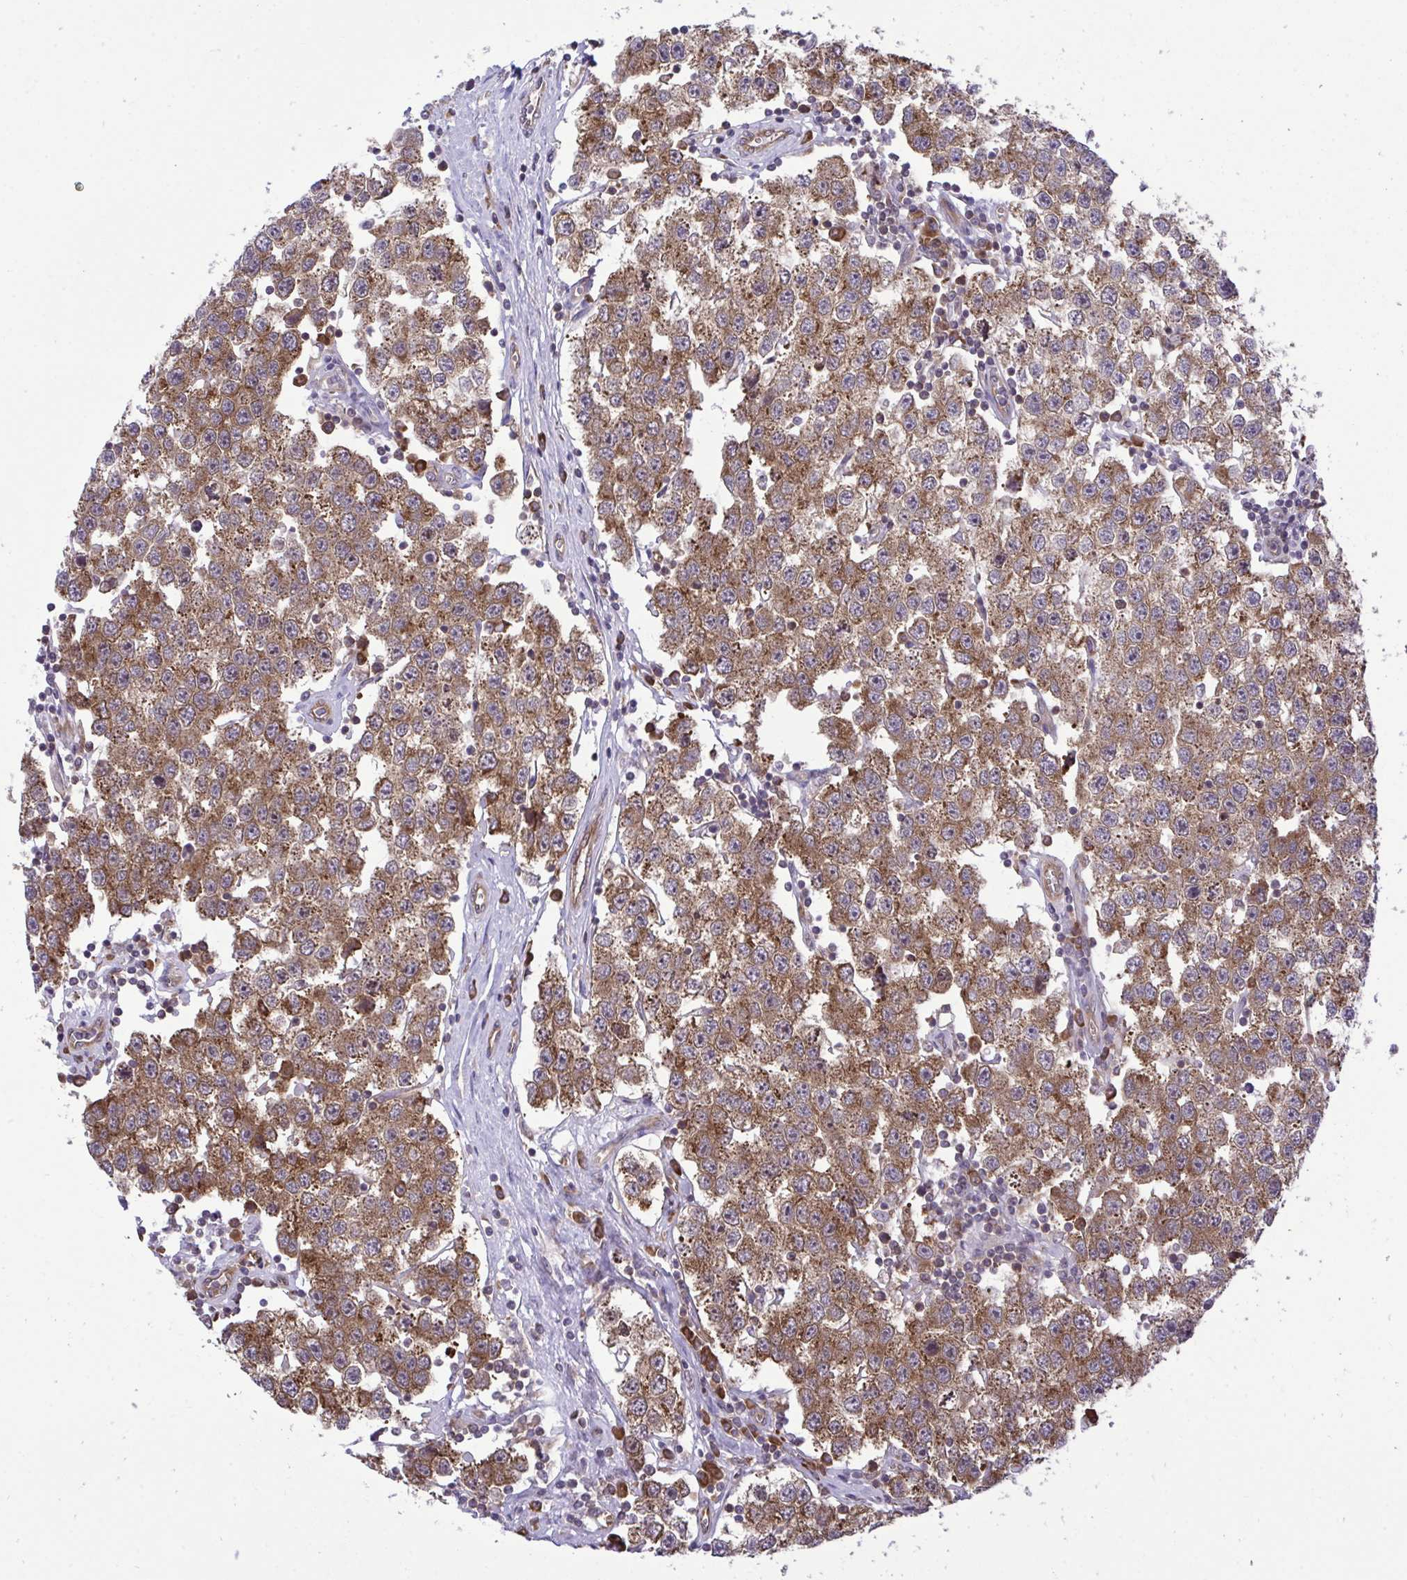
{"staining": {"intensity": "moderate", "quantity": ">75%", "location": "cytoplasmic/membranous"}, "tissue": "testis cancer", "cell_type": "Tumor cells", "image_type": "cancer", "snomed": [{"axis": "morphology", "description": "Seminoma, NOS"}, {"axis": "topography", "description": "Testis"}], "caption": "Protein expression analysis of human seminoma (testis) reveals moderate cytoplasmic/membranous staining in about >75% of tumor cells.", "gene": "RPS15", "patient": {"sex": "male", "age": 34}}